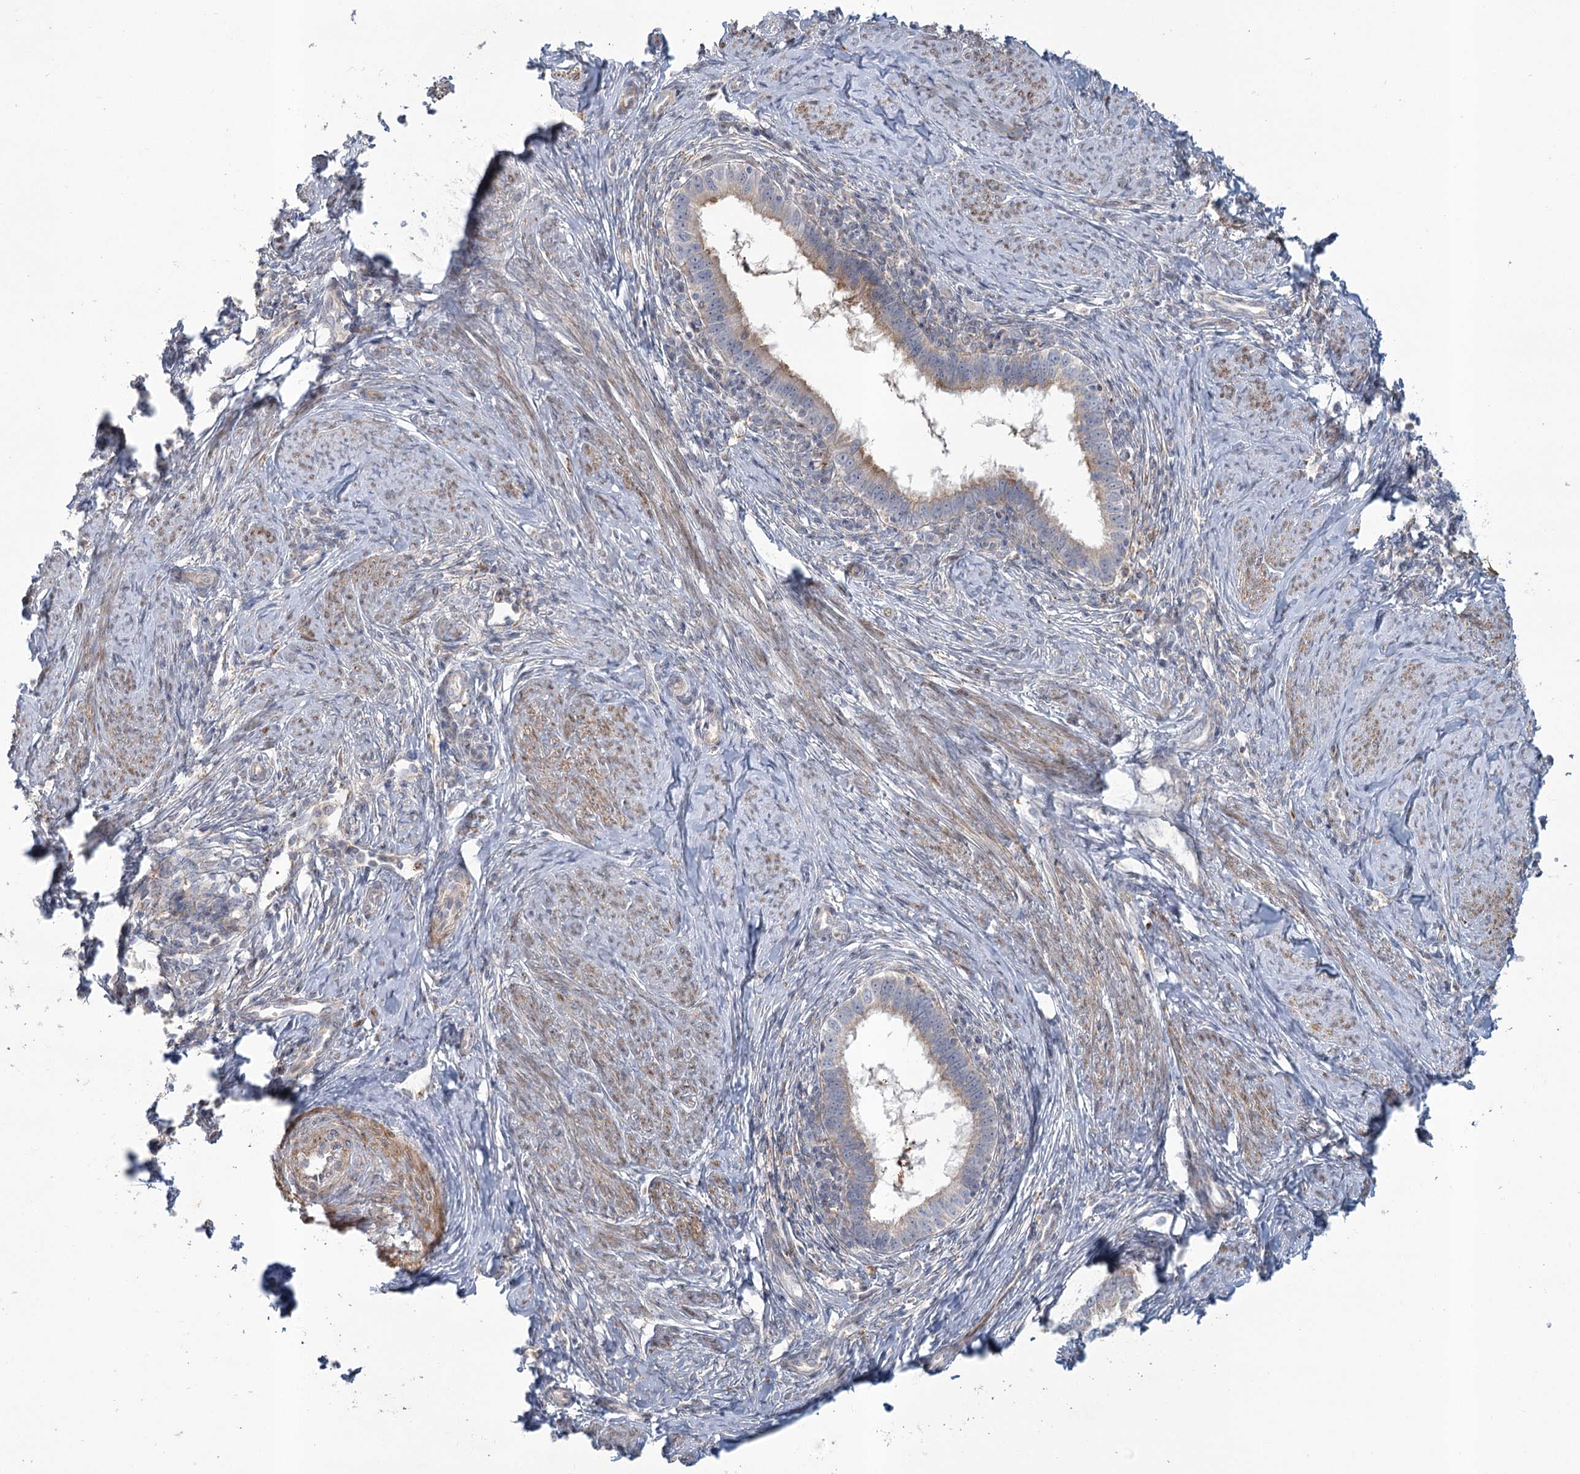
{"staining": {"intensity": "weak", "quantity": "<25%", "location": "cytoplasmic/membranous"}, "tissue": "cervical cancer", "cell_type": "Tumor cells", "image_type": "cancer", "snomed": [{"axis": "morphology", "description": "Adenocarcinoma, NOS"}, {"axis": "topography", "description": "Cervix"}], "caption": "Cervical adenocarcinoma was stained to show a protein in brown. There is no significant expression in tumor cells.", "gene": "MTG1", "patient": {"sex": "female", "age": 36}}